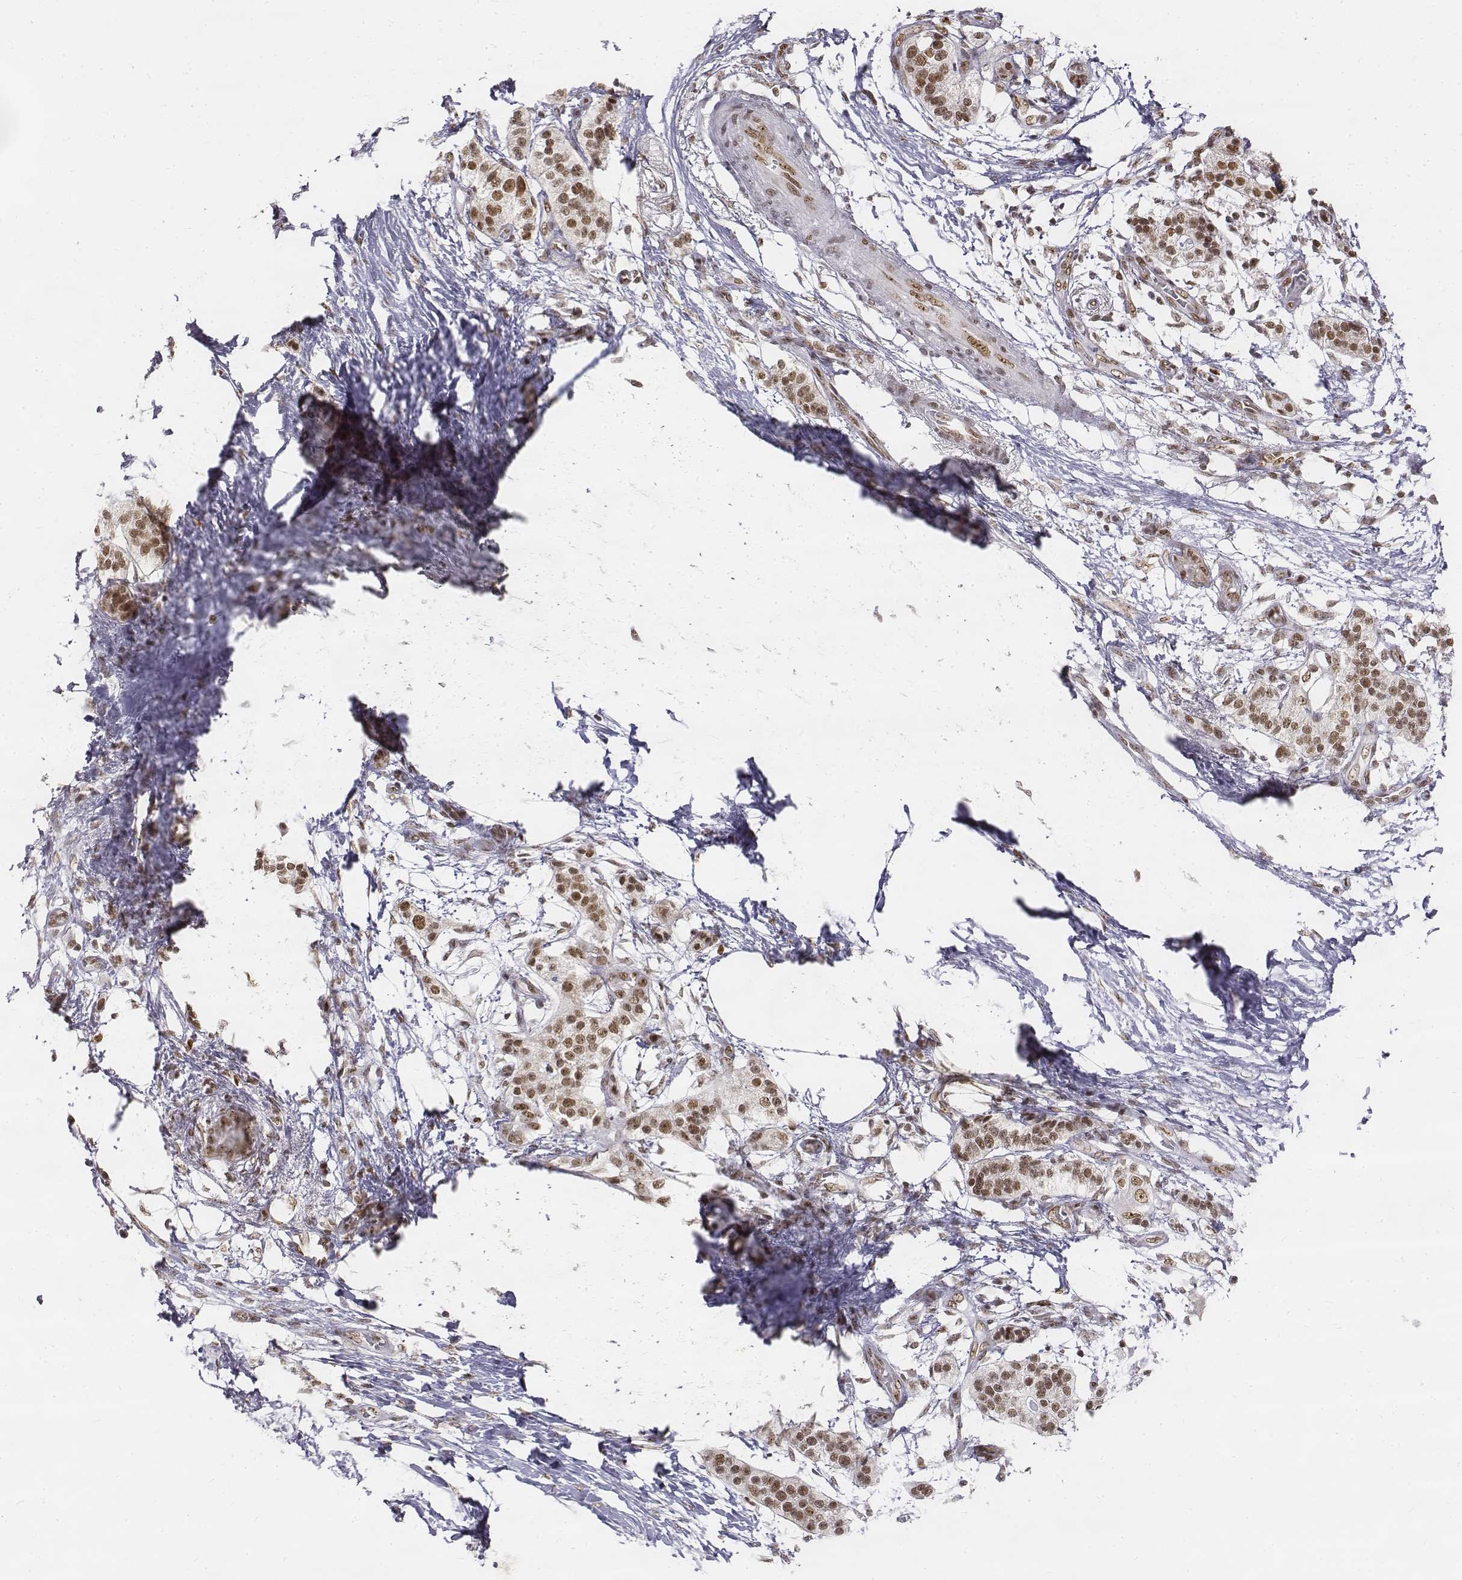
{"staining": {"intensity": "moderate", "quantity": ">75%", "location": "nuclear"}, "tissue": "pancreatic cancer", "cell_type": "Tumor cells", "image_type": "cancer", "snomed": [{"axis": "morphology", "description": "Adenocarcinoma, NOS"}, {"axis": "topography", "description": "Pancreas"}], "caption": "This is a photomicrograph of immunohistochemistry (IHC) staining of pancreatic adenocarcinoma, which shows moderate expression in the nuclear of tumor cells.", "gene": "PHF6", "patient": {"sex": "female", "age": 72}}